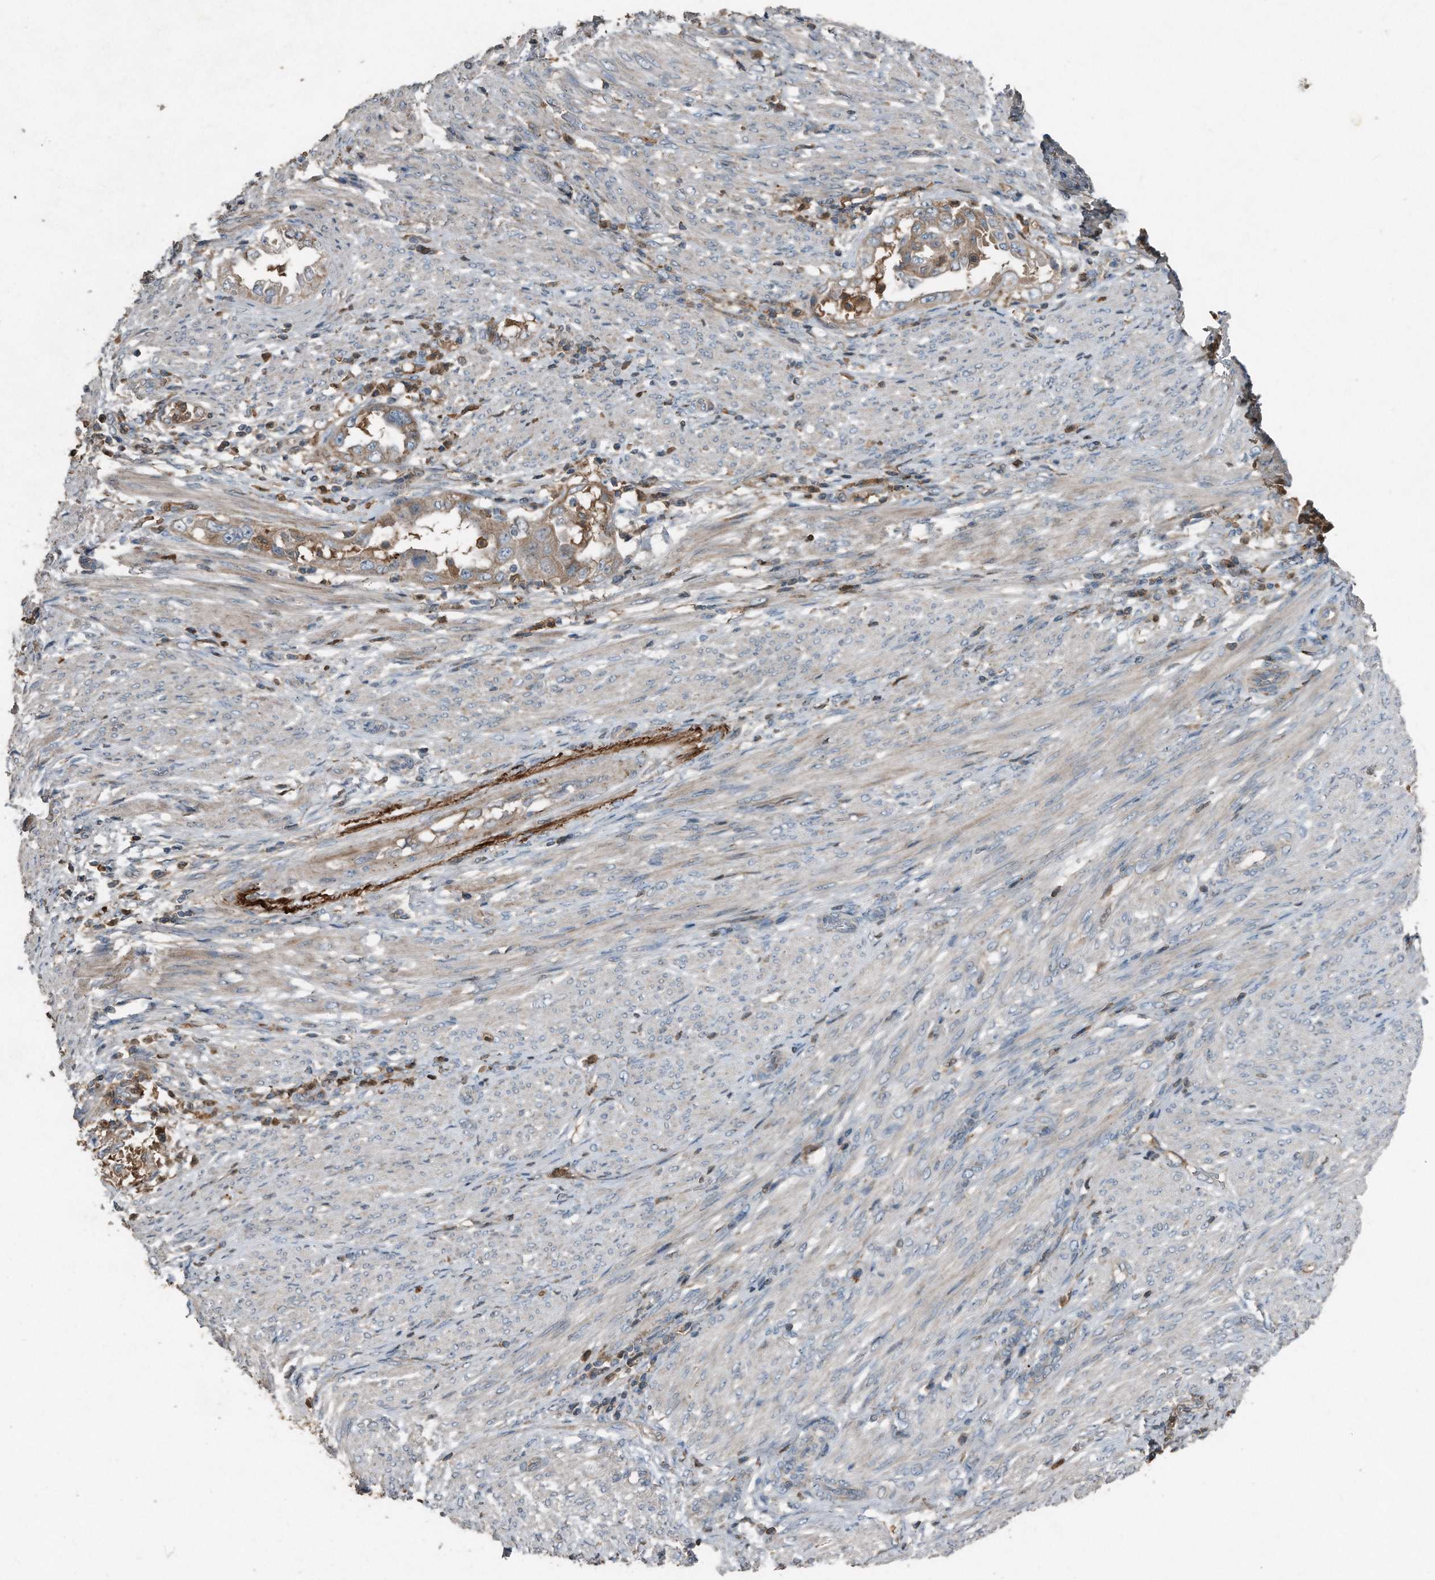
{"staining": {"intensity": "weak", "quantity": ">75%", "location": "cytoplasmic/membranous"}, "tissue": "endometrial cancer", "cell_type": "Tumor cells", "image_type": "cancer", "snomed": [{"axis": "morphology", "description": "Adenocarcinoma, NOS"}, {"axis": "topography", "description": "Endometrium"}], "caption": "A low amount of weak cytoplasmic/membranous positivity is identified in approximately >75% of tumor cells in endometrial adenocarcinoma tissue.", "gene": "C9", "patient": {"sex": "female", "age": 85}}